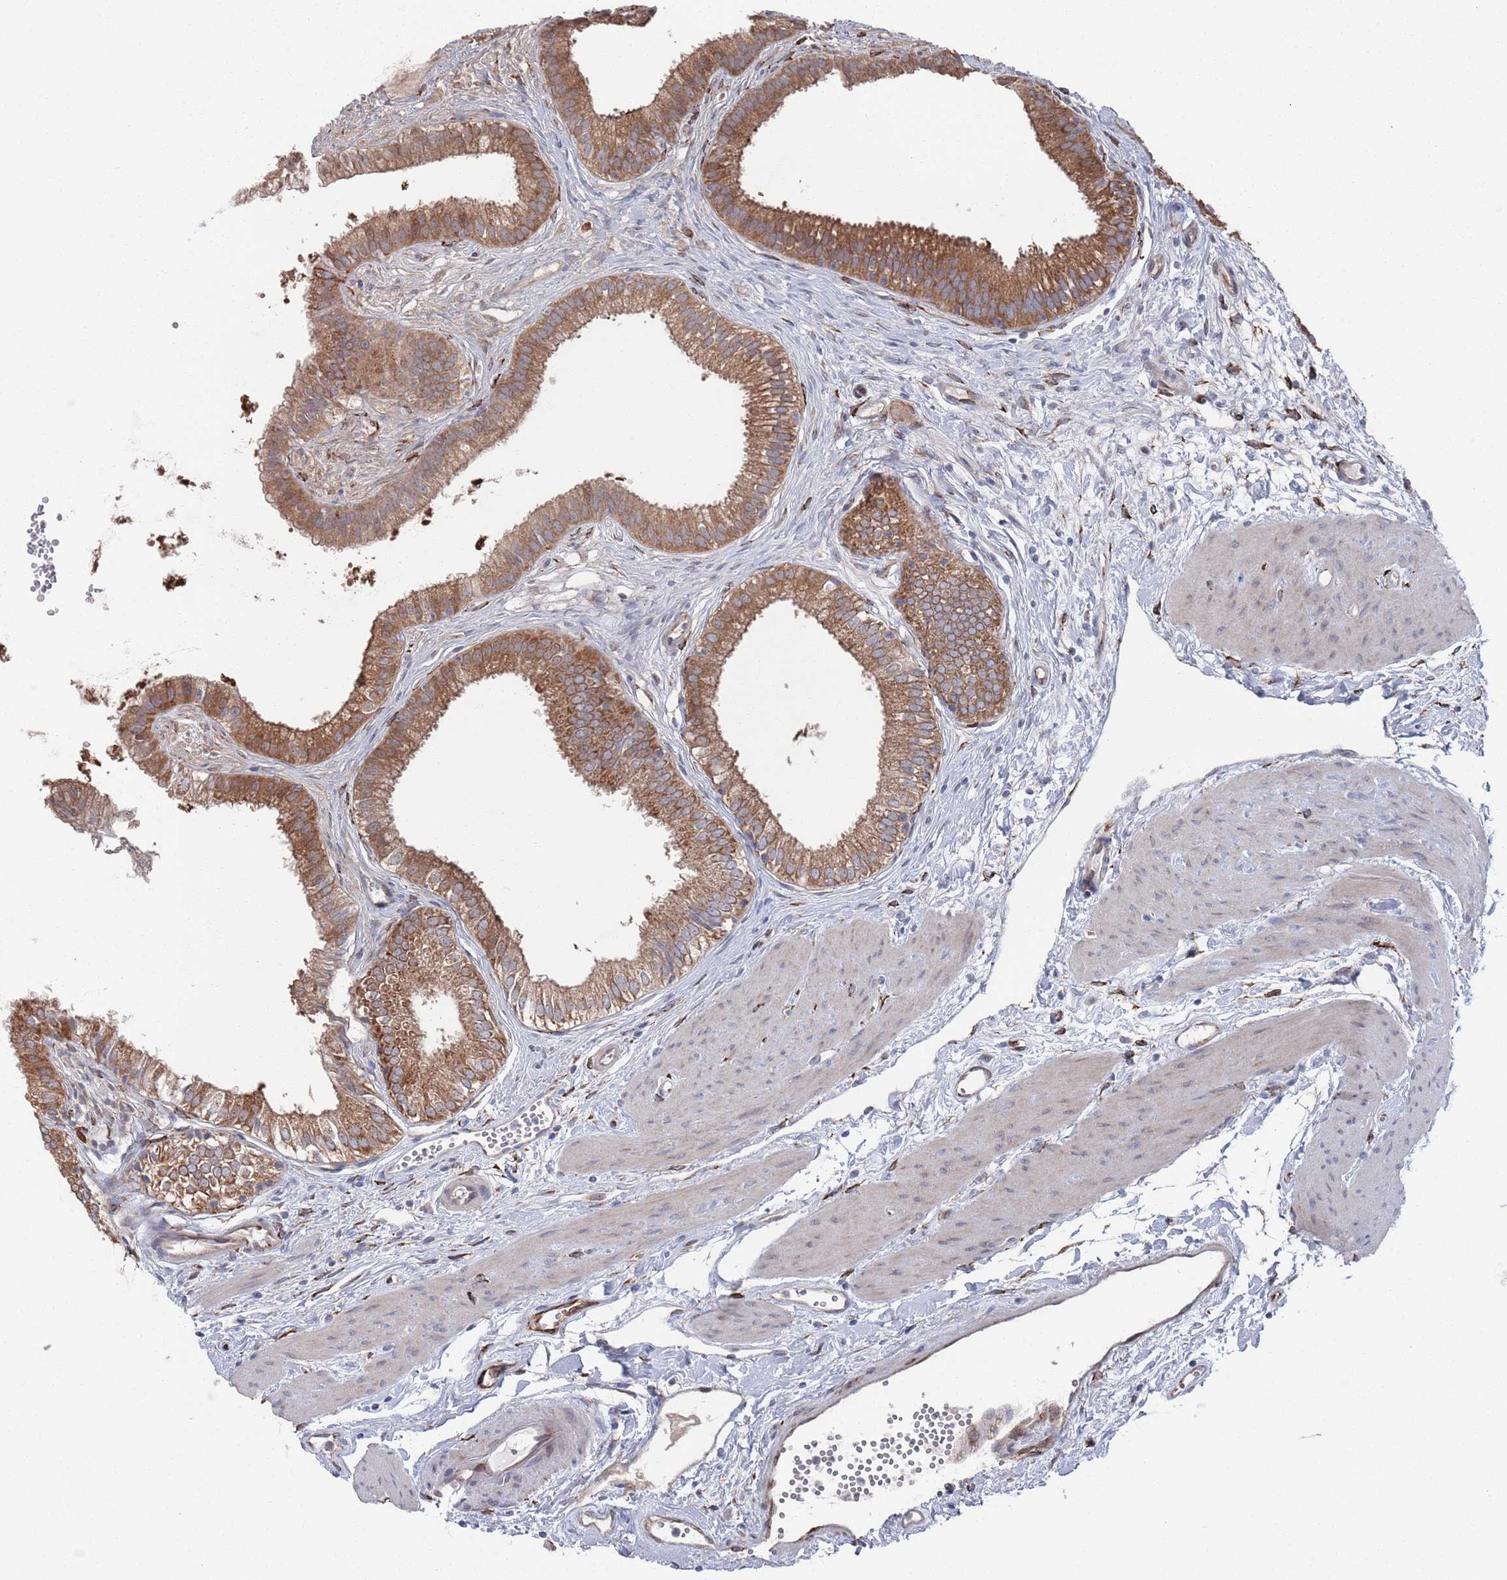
{"staining": {"intensity": "moderate", "quantity": ">75%", "location": "cytoplasmic/membranous"}, "tissue": "gallbladder", "cell_type": "Glandular cells", "image_type": "normal", "snomed": [{"axis": "morphology", "description": "Normal tissue, NOS"}, {"axis": "topography", "description": "Gallbladder"}], "caption": "The image exhibits staining of normal gallbladder, revealing moderate cytoplasmic/membranous protein expression (brown color) within glandular cells.", "gene": "CCDC106", "patient": {"sex": "female", "age": 54}}